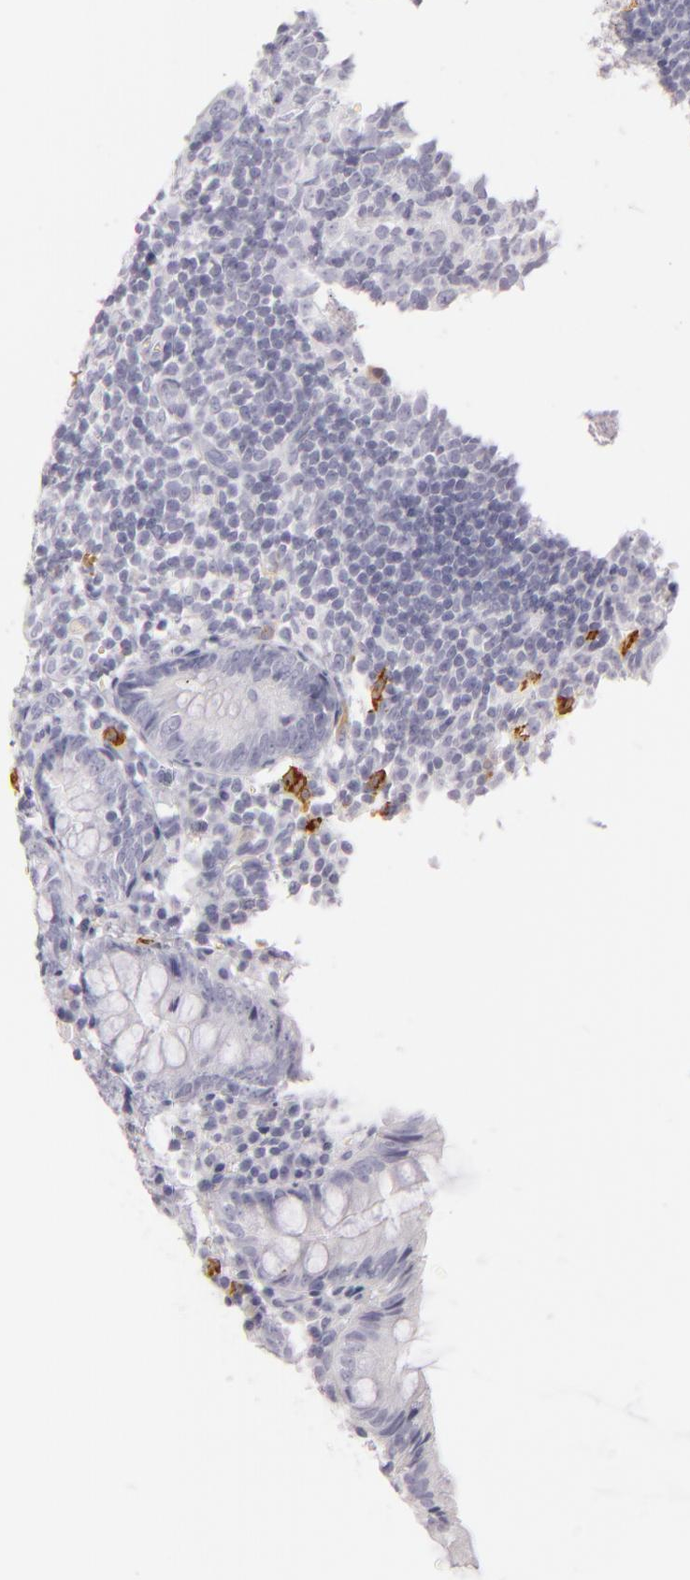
{"staining": {"intensity": "negative", "quantity": "none", "location": "none"}, "tissue": "appendix", "cell_type": "Glandular cells", "image_type": "normal", "snomed": [{"axis": "morphology", "description": "Normal tissue, NOS"}, {"axis": "topography", "description": "Appendix"}], "caption": "High magnification brightfield microscopy of normal appendix stained with DAB (3,3'-diaminobenzidine) (brown) and counterstained with hematoxylin (blue): glandular cells show no significant staining. (Immunohistochemistry, brightfield microscopy, high magnification).", "gene": "CD207", "patient": {"sex": "female", "age": 10}}